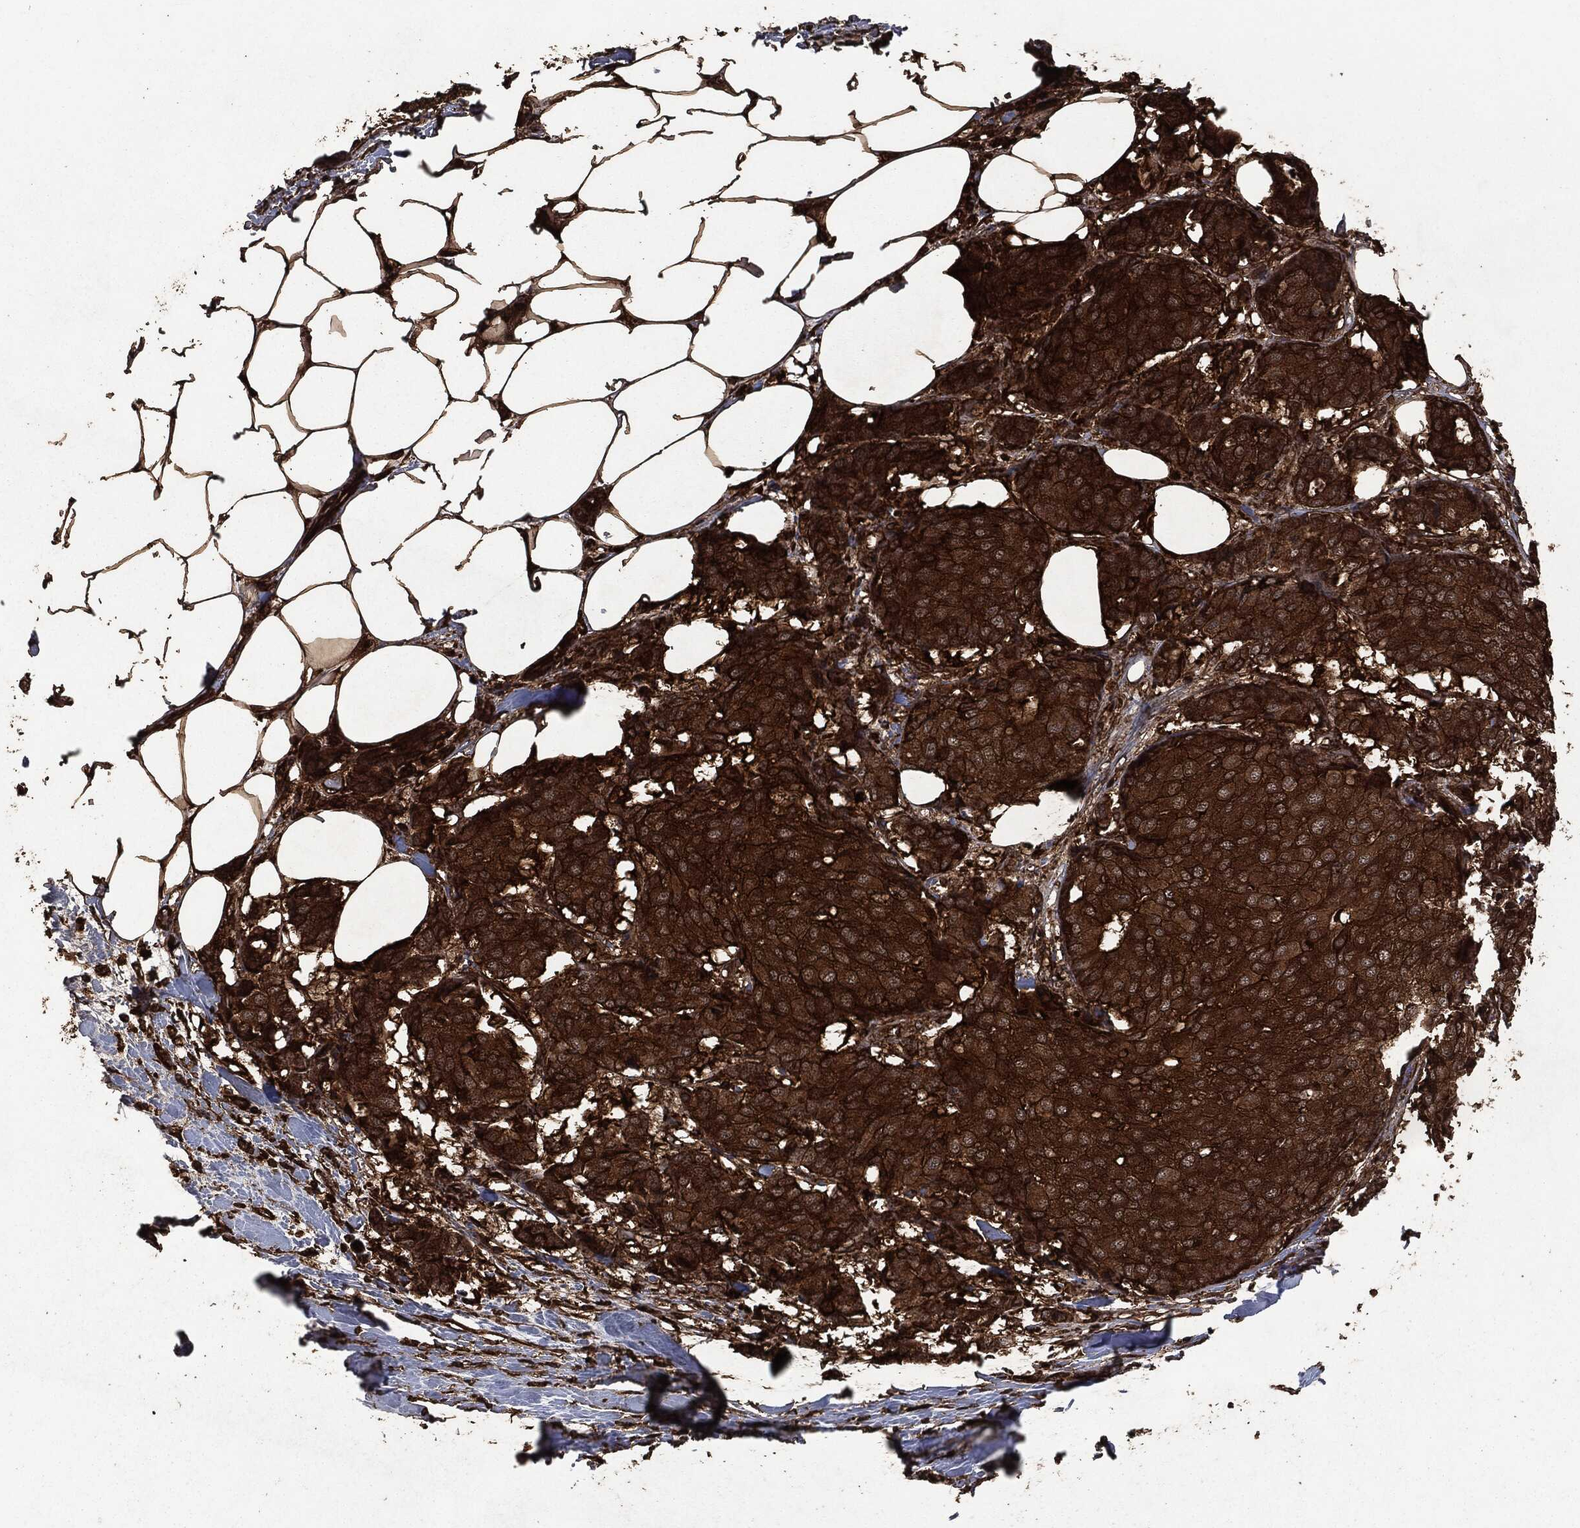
{"staining": {"intensity": "strong", "quantity": ">75%", "location": "cytoplasmic/membranous"}, "tissue": "breast cancer", "cell_type": "Tumor cells", "image_type": "cancer", "snomed": [{"axis": "morphology", "description": "Duct carcinoma"}, {"axis": "topography", "description": "Breast"}], "caption": "Invasive ductal carcinoma (breast) was stained to show a protein in brown. There is high levels of strong cytoplasmic/membranous staining in approximately >75% of tumor cells.", "gene": "HRAS", "patient": {"sex": "female", "age": 75}}